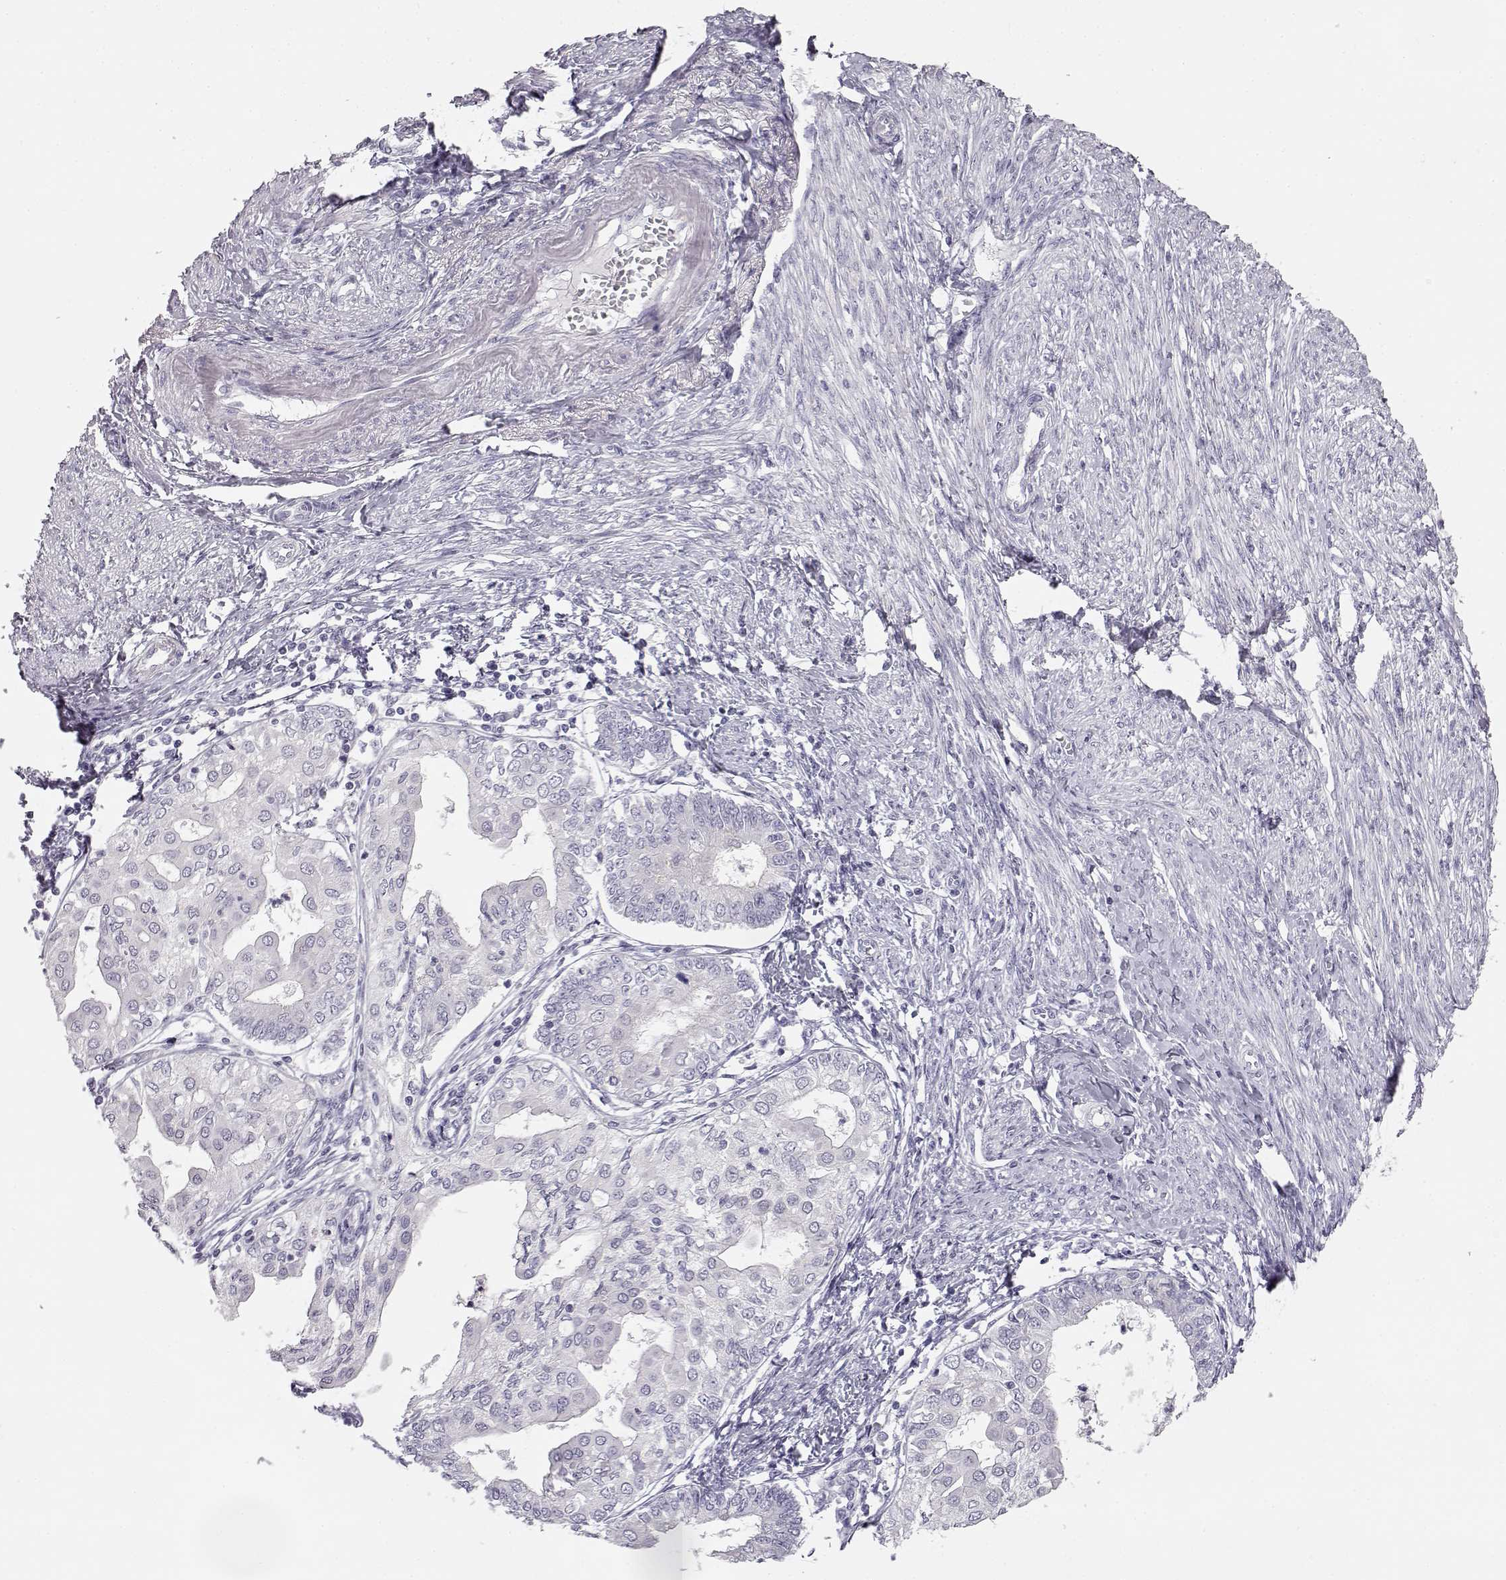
{"staining": {"intensity": "negative", "quantity": "none", "location": "none"}, "tissue": "endometrial cancer", "cell_type": "Tumor cells", "image_type": "cancer", "snomed": [{"axis": "morphology", "description": "Adenocarcinoma, NOS"}, {"axis": "topography", "description": "Endometrium"}], "caption": "High magnification brightfield microscopy of adenocarcinoma (endometrial) stained with DAB (brown) and counterstained with hematoxylin (blue): tumor cells show no significant positivity.", "gene": "MYCBPAP", "patient": {"sex": "female", "age": 68}}